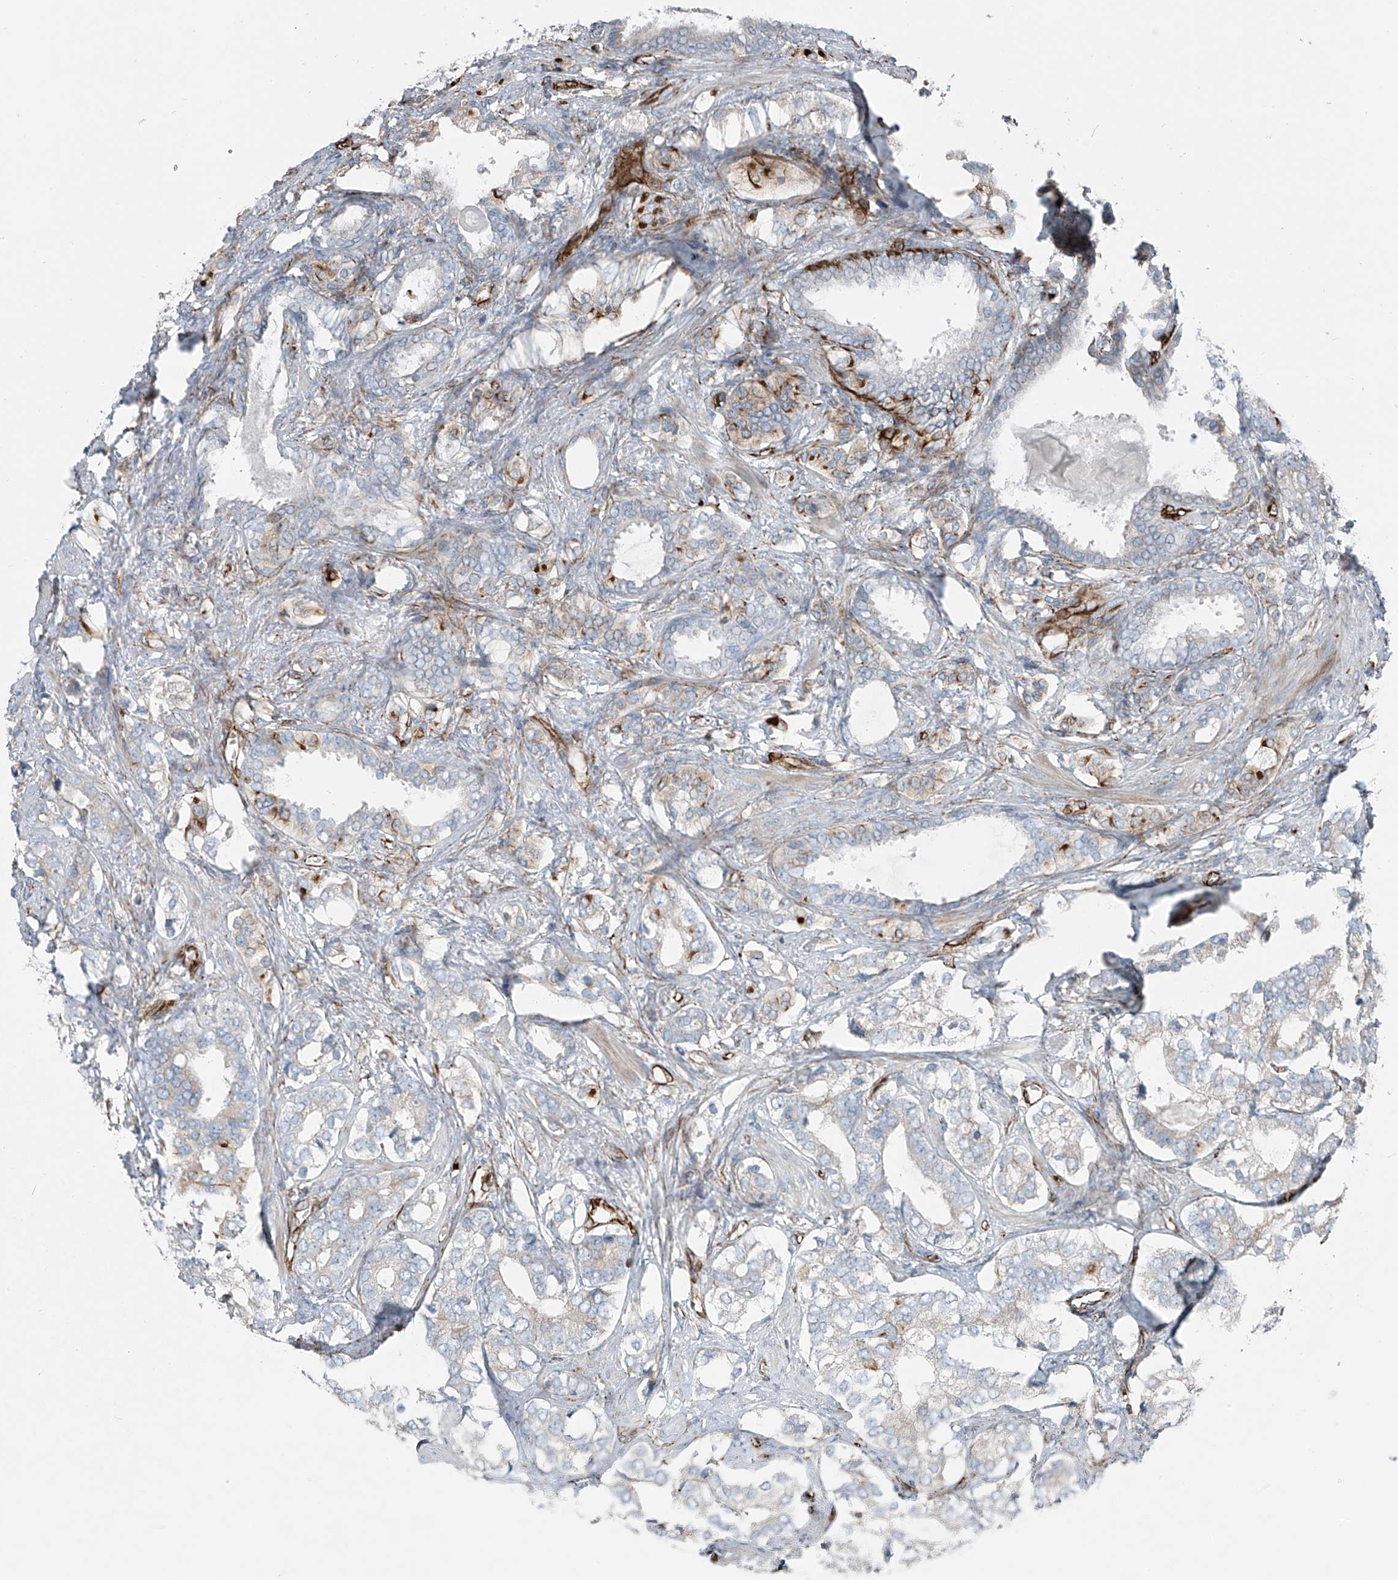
{"staining": {"intensity": "negative", "quantity": "none", "location": "none"}, "tissue": "prostate cancer", "cell_type": "Tumor cells", "image_type": "cancer", "snomed": [{"axis": "morphology", "description": "Adenocarcinoma, High grade"}, {"axis": "topography", "description": "Prostate"}], "caption": "High-grade adenocarcinoma (prostate) was stained to show a protein in brown. There is no significant expression in tumor cells. (DAB immunohistochemistry with hematoxylin counter stain).", "gene": "ERLEC1", "patient": {"sex": "male", "age": 62}}